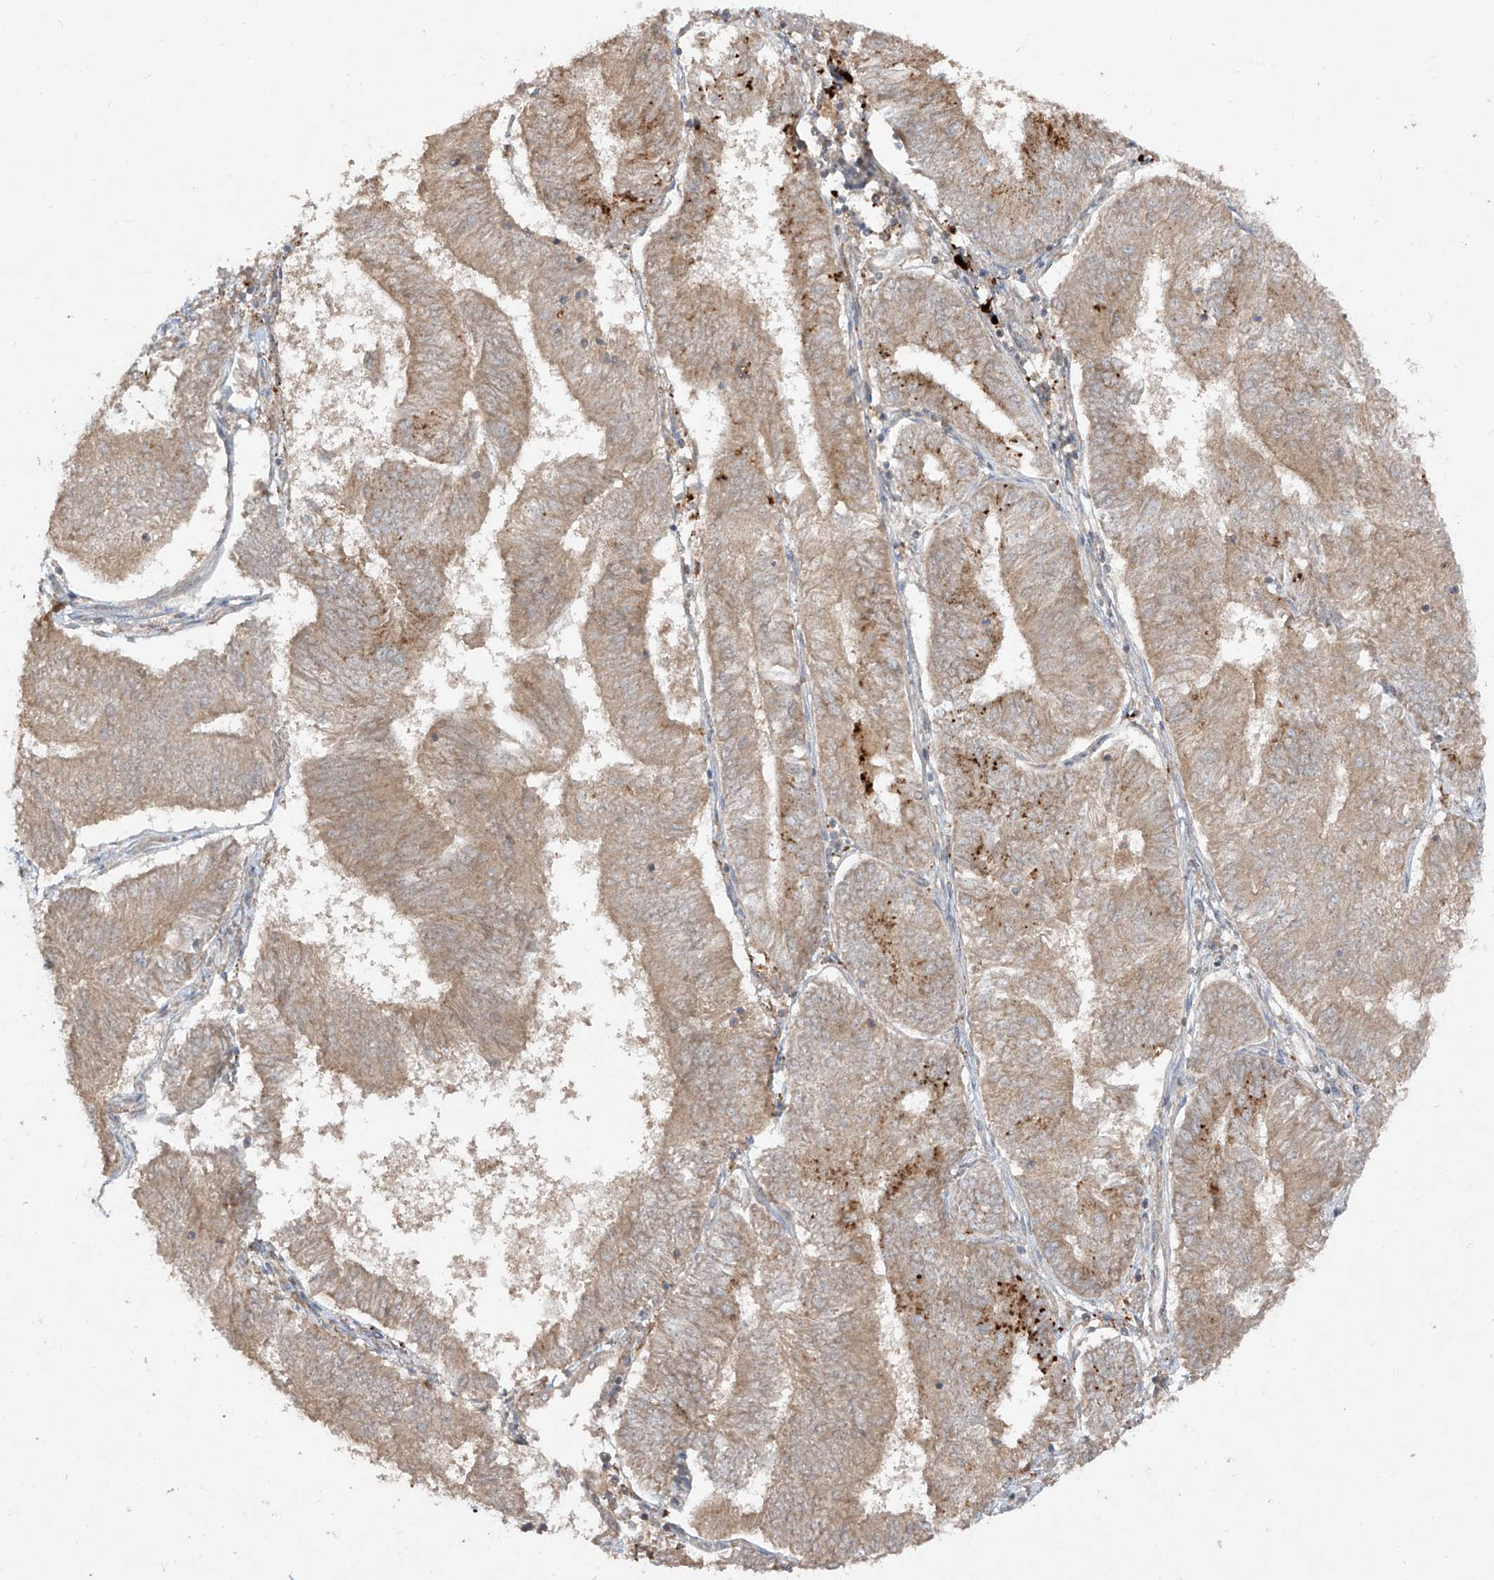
{"staining": {"intensity": "moderate", "quantity": ">75%", "location": "cytoplasmic/membranous"}, "tissue": "endometrial cancer", "cell_type": "Tumor cells", "image_type": "cancer", "snomed": [{"axis": "morphology", "description": "Adenocarcinoma, NOS"}, {"axis": "topography", "description": "Endometrium"}], "caption": "This photomicrograph exhibits immunohistochemistry (IHC) staining of endometrial cancer, with medium moderate cytoplasmic/membranous positivity in approximately >75% of tumor cells.", "gene": "LDAH", "patient": {"sex": "female", "age": 58}}